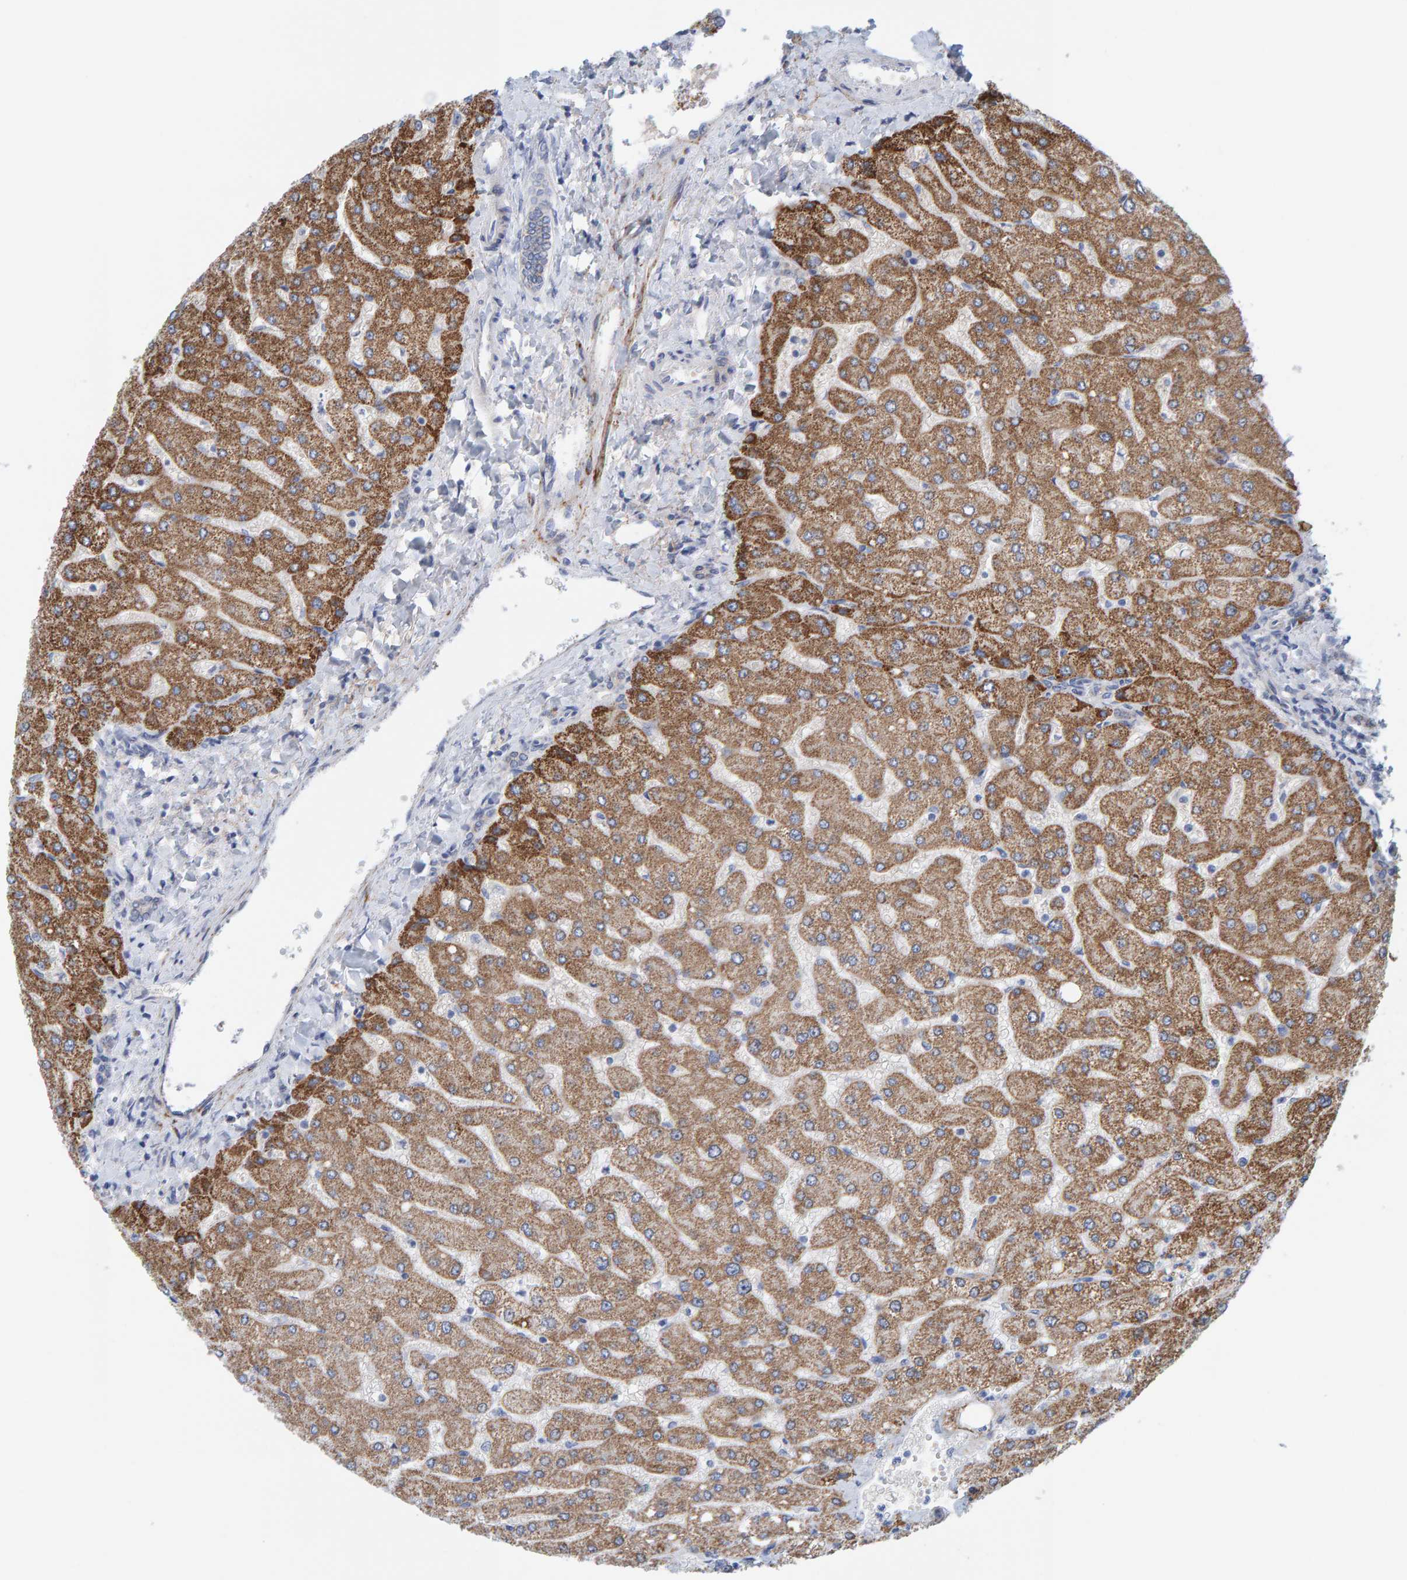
{"staining": {"intensity": "negative", "quantity": "none", "location": "none"}, "tissue": "liver", "cell_type": "Cholangiocytes", "image_type": "normal", "snomed": [{"axis": "morphology", "description": "Normal tissue, NOS"}, {"axis": "topography", "description": "Liver"}], "caption": "Histopathology image shows no significant protein positivity in cholangiocytes of benign liver.", "gene": "ZC3H3", "patient": {"sex": "male", "age": 55}}